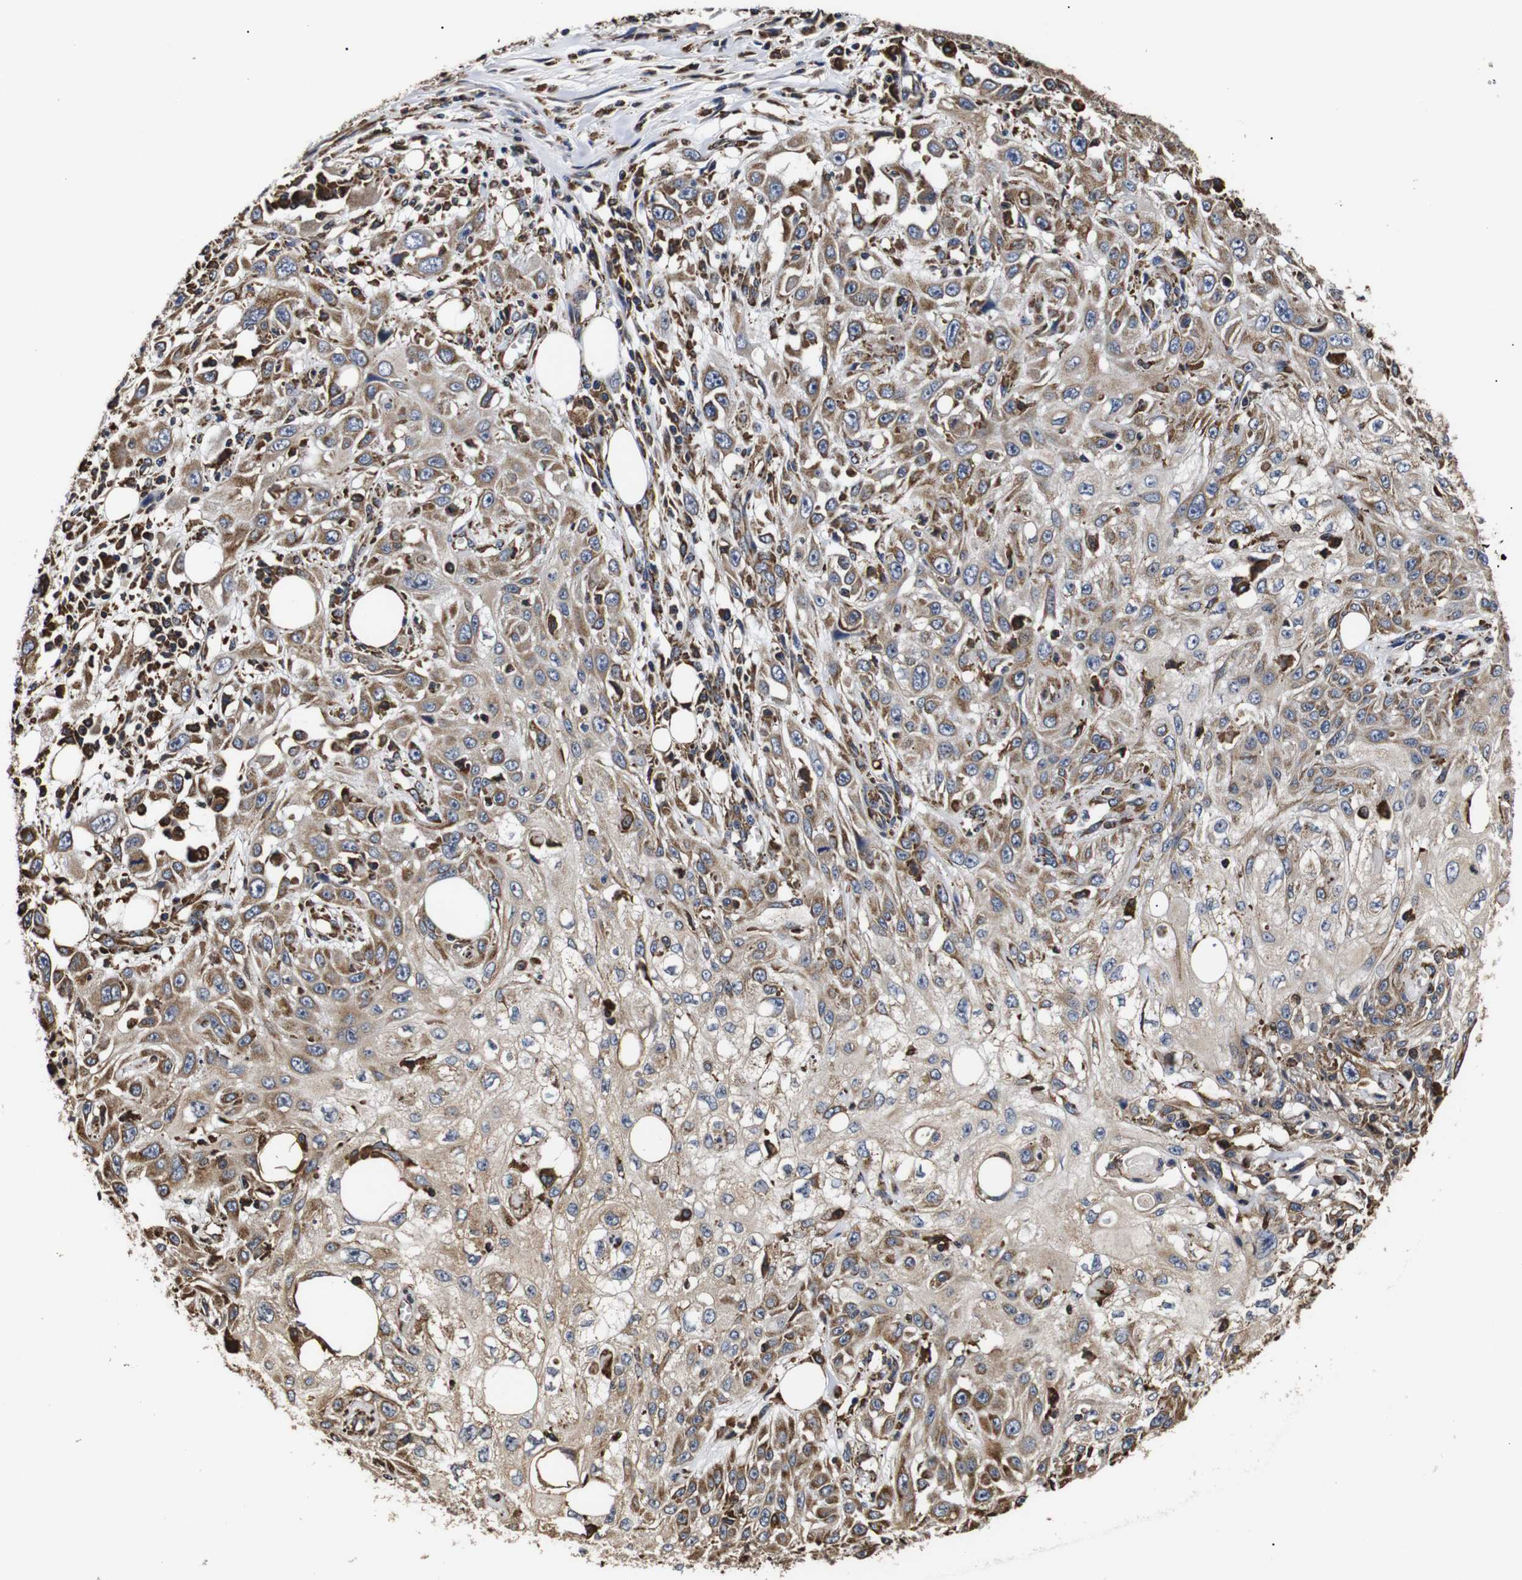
{"staining": {"intensity": "moderate", "quantity": ">75%", "location": "cytoplasmic/membranous"}, "tissue": "skin cancer", "cell_type": "Tumor cells", "image_type": "cancer", "snomed": [{"axis": "morphology", "description": "Squamous cell carcinoma, NOS"}, {"axis": "topography", "description": "Skin"}], "caption": "Immunohistochemistry photomicrograph of neoplastic tissue: human skin cancer (squamous cell carcinoma) stained using IHC demonstrates medium levels of moderate protein expression localized specifically in the cytoplasmic/membranous of tumor cells, appearing as a cytoplasmic/membranous brown color.", "gene": "HHIP", "patient": {"sex": "male", "age": 75}}